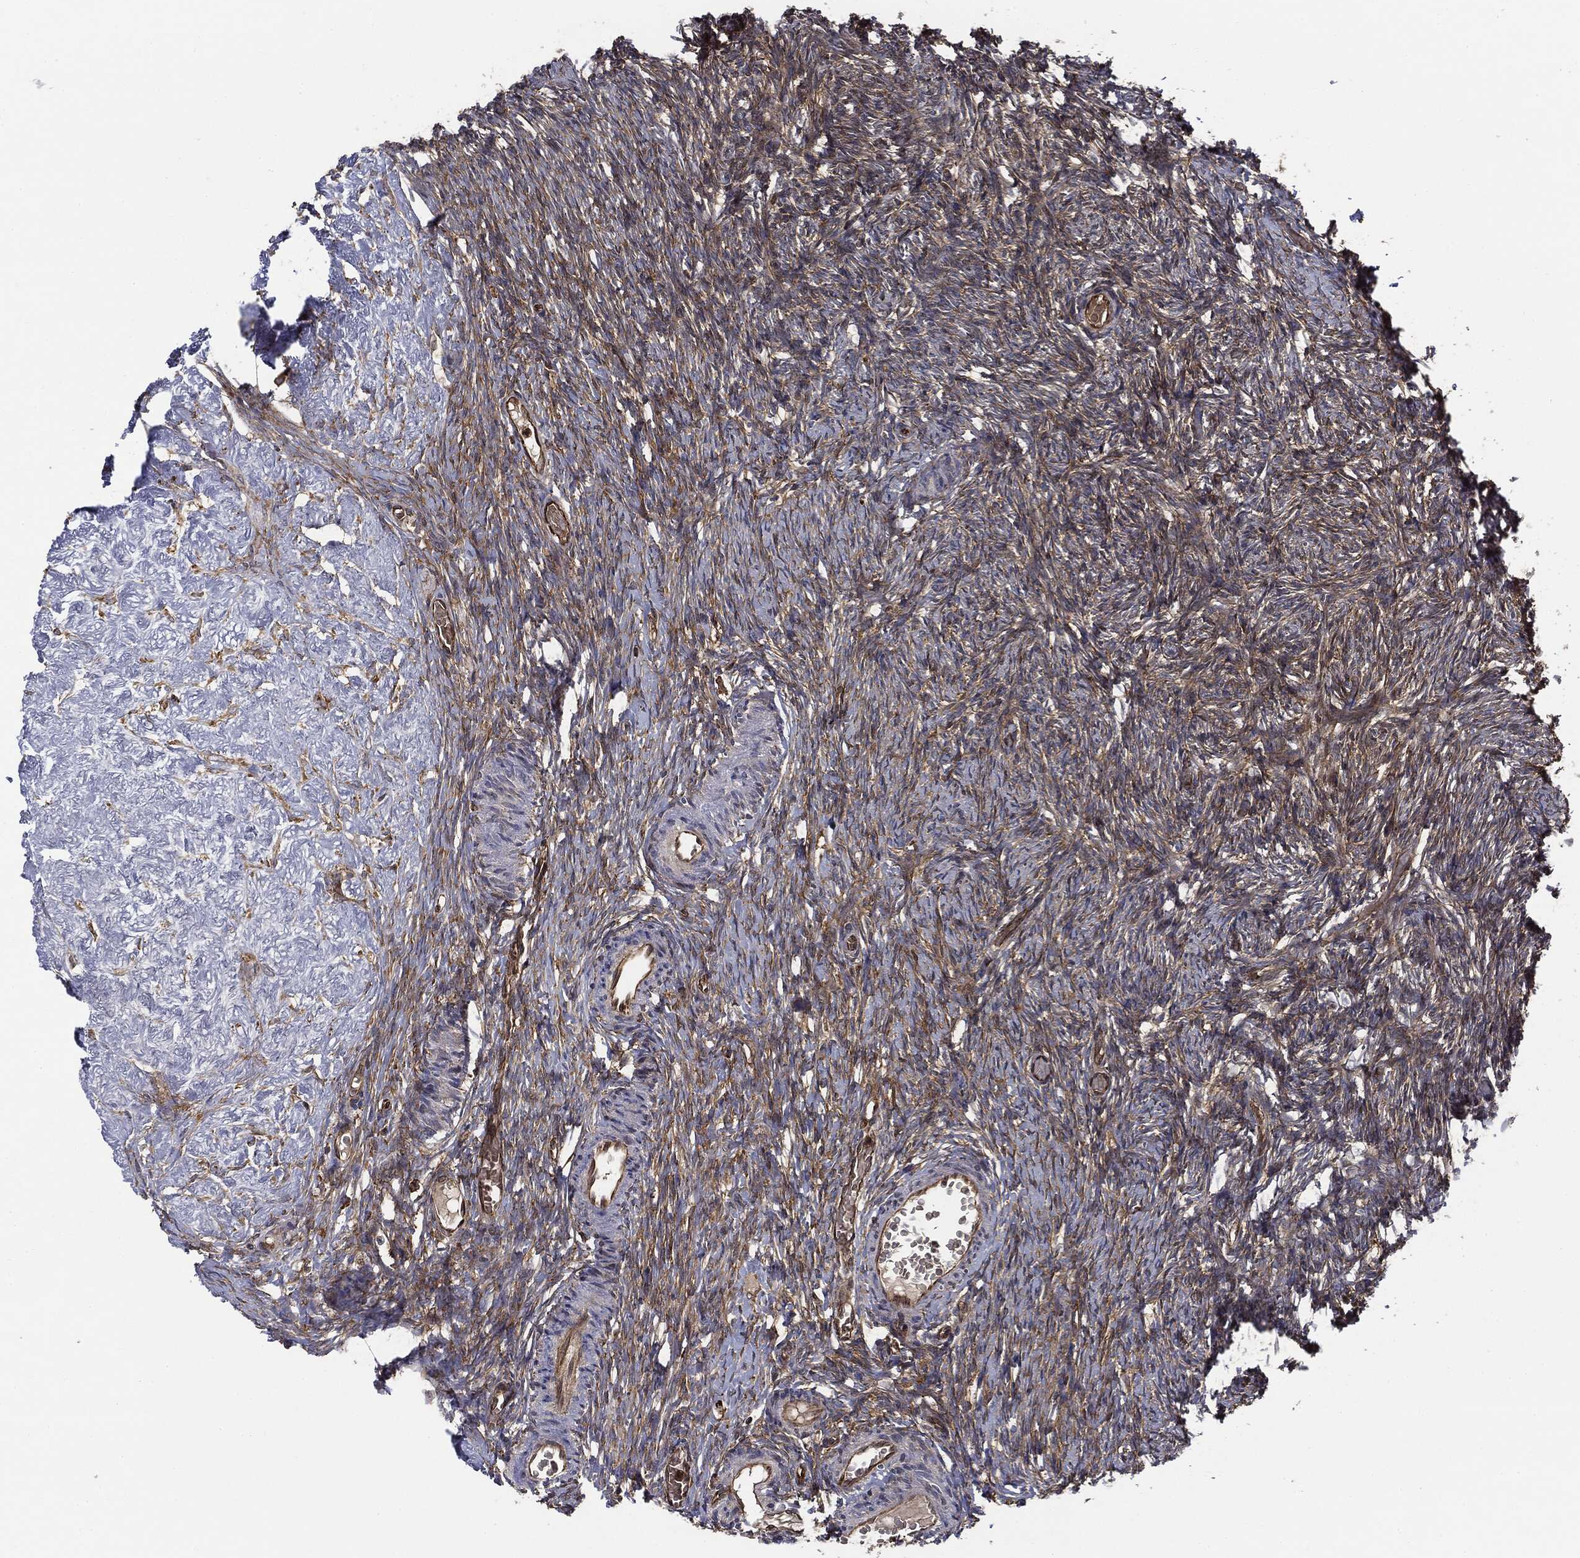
{"staining": {"intensity": "moderate", "quantity": "<25%", "location": "cytoplasmic/membranous"}, "tissue": "ovary", "cell_type": "Follicle cells", "image_type": "normal", "snomed": [{"axis": "morphology", "description": "Normal tissue, NOS"}, {"axis": "topography", "description": "Ovary"}], "caption": "Immunohistochemical staining of benign human ovary exhibits low levels of moderate cytoplasmic/membranous positivity in about <25% of follicle cells. The protein is shown in brown color, while the nuclei are stained blue.", "gene": "EIF2AK2", "patient": {"sex": "female", "age": 39}}